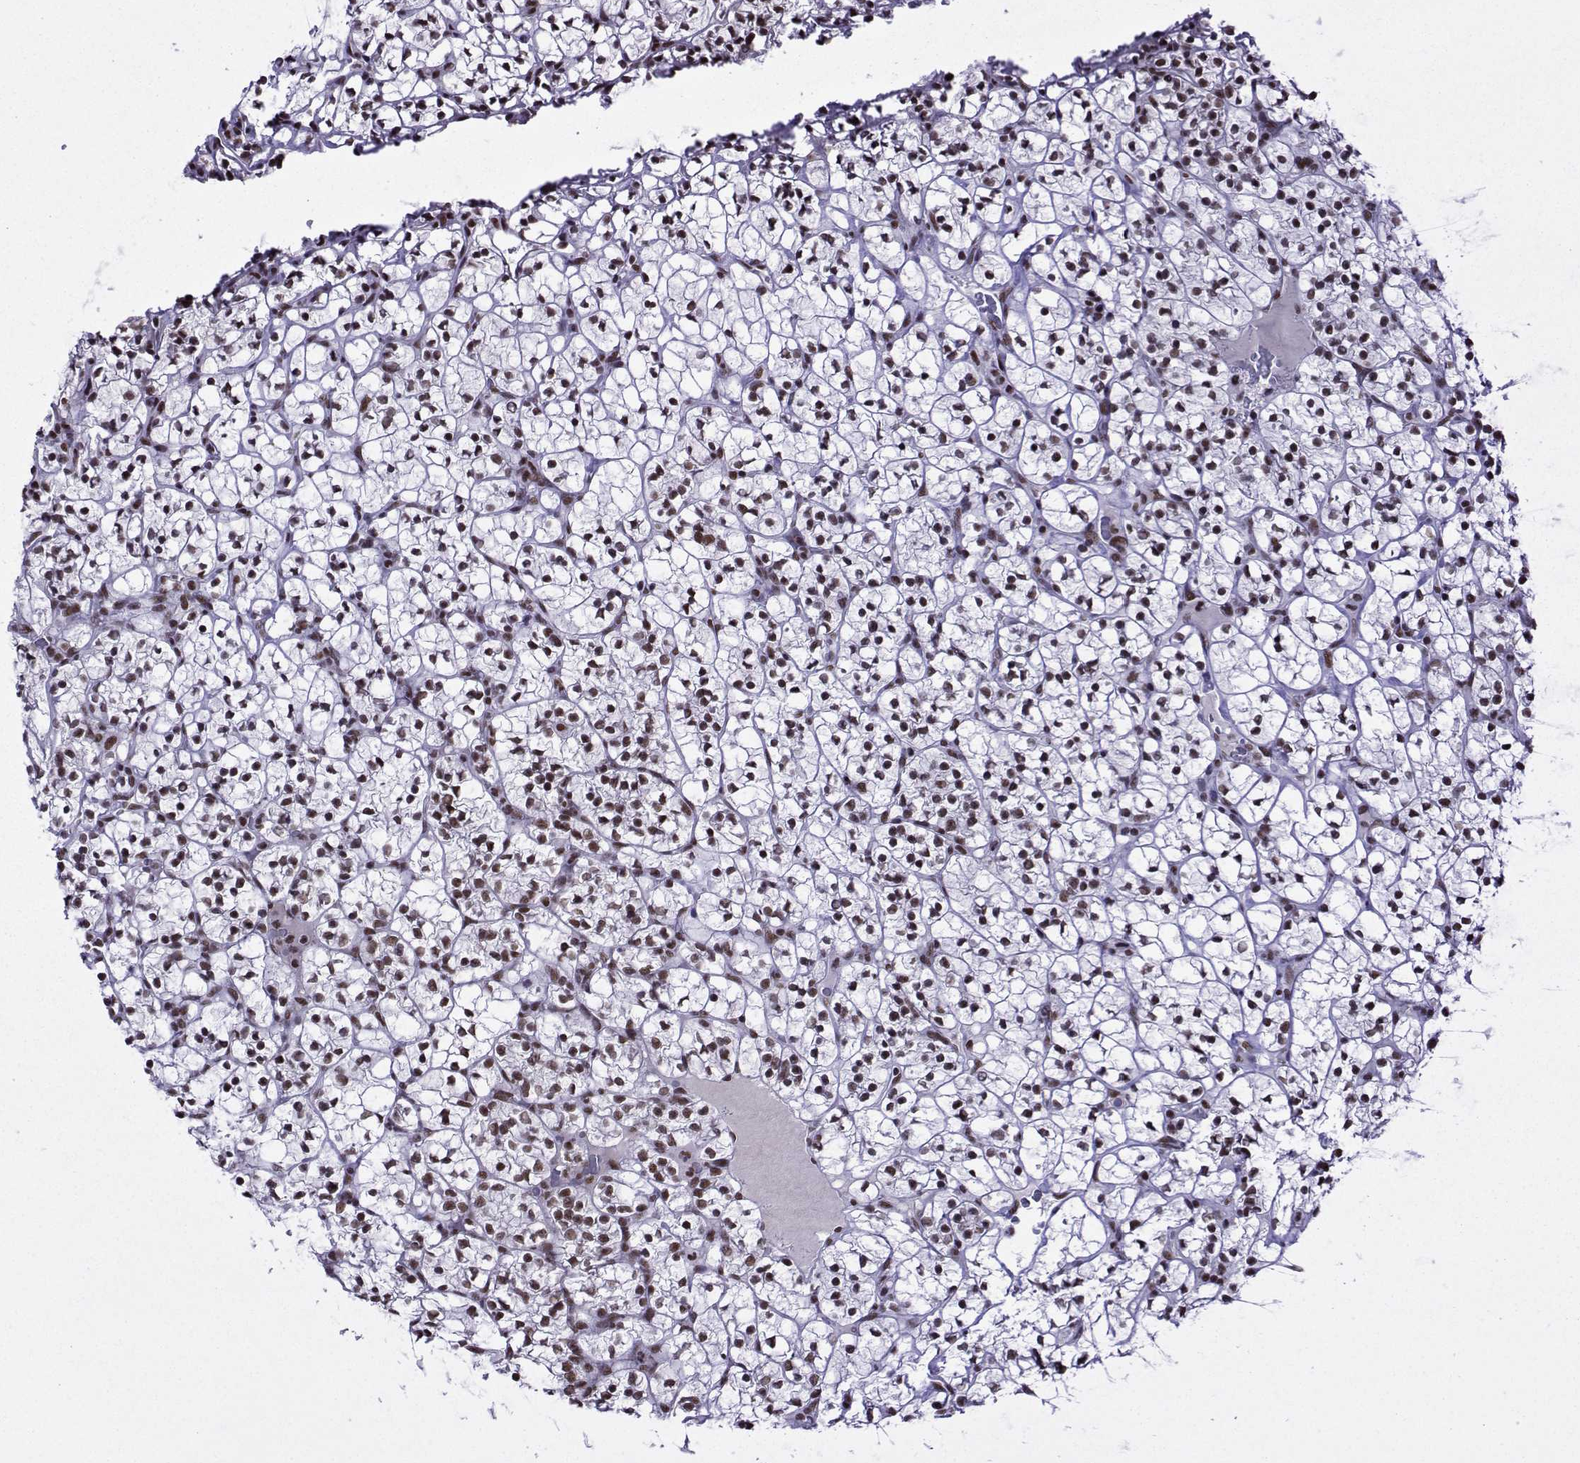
{"staining": {"intensity": "weak", "quantity": "25%-75%", "location": "nuclear"}, "tissue": "renal cancer", "cell_type": "Tumor cells", "image_type": "cancer", "snomed": [{"axis": "morphology", "description": "Adenocarcinoma, NOS"}, {"axis": "topography", "description": "Kidney"}], "caption": "The immunohistochemical stain labels weak nuclear expression in tumor cells of renal cancer tissue.", "gene": "SNRPB2", "patient": {"sex": "female", "age": 89}}